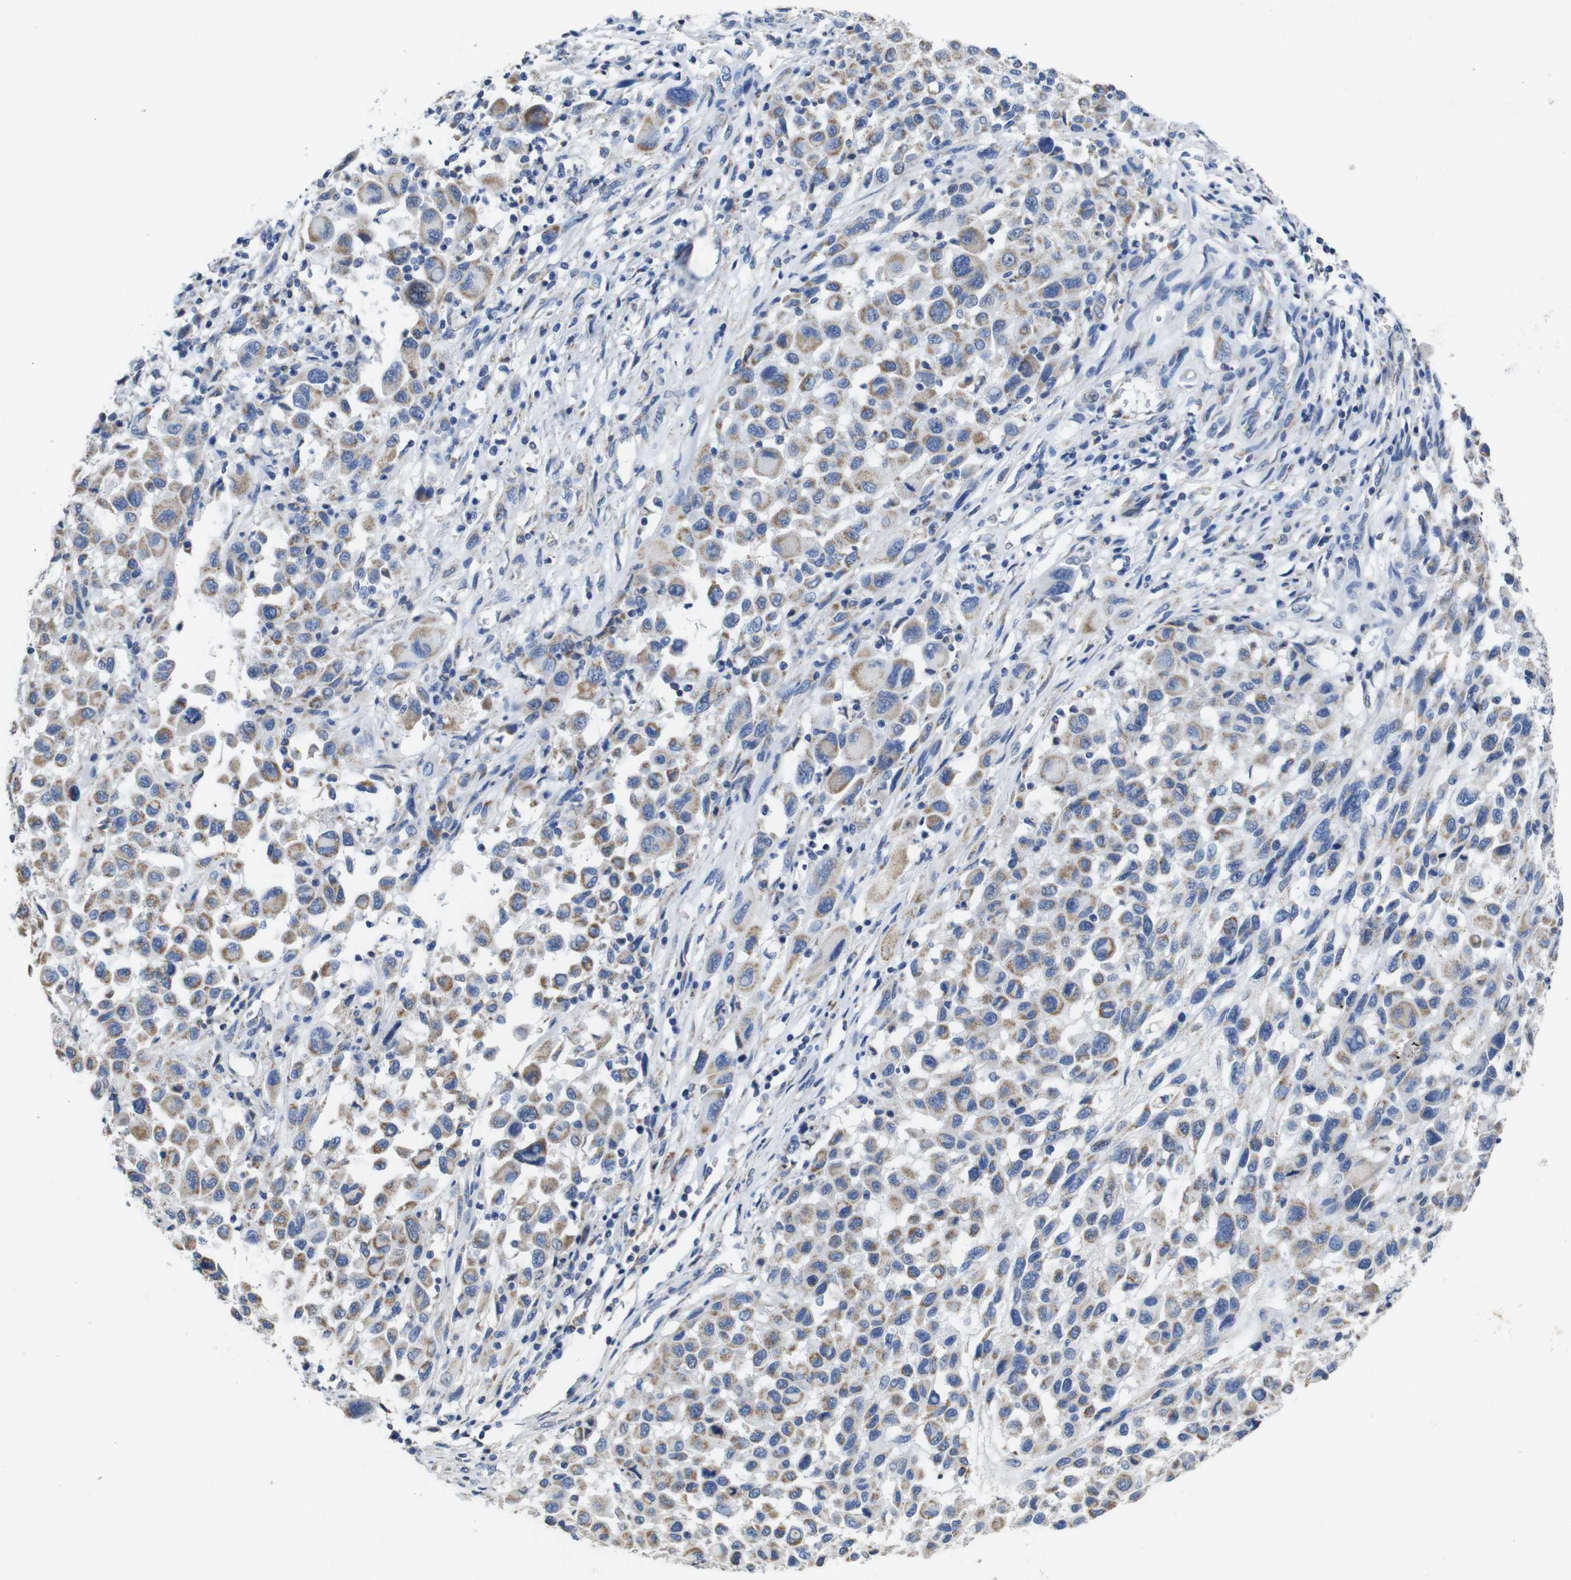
{"staining": {"intensity": "moderate", "quantity": "25%-75%", "location": "cytoplasmic/membranous"}, "tissue": "melanoma", "cell_type": "Tumor cells", "image_type": "cancer", "snomed": [{"axis": "morphology", "description": "Malignant melanoma, Metastatic site"}, {"axis": "topography", "description": "Lymph node"}], "caption": "The image exhibits staining of melanoma, revealing moderate cytoplasmic/membranous protein staining (brown color) within tumor cells.", "gene": "MAOA", "patient": {"sex": "male", "age": 61}}